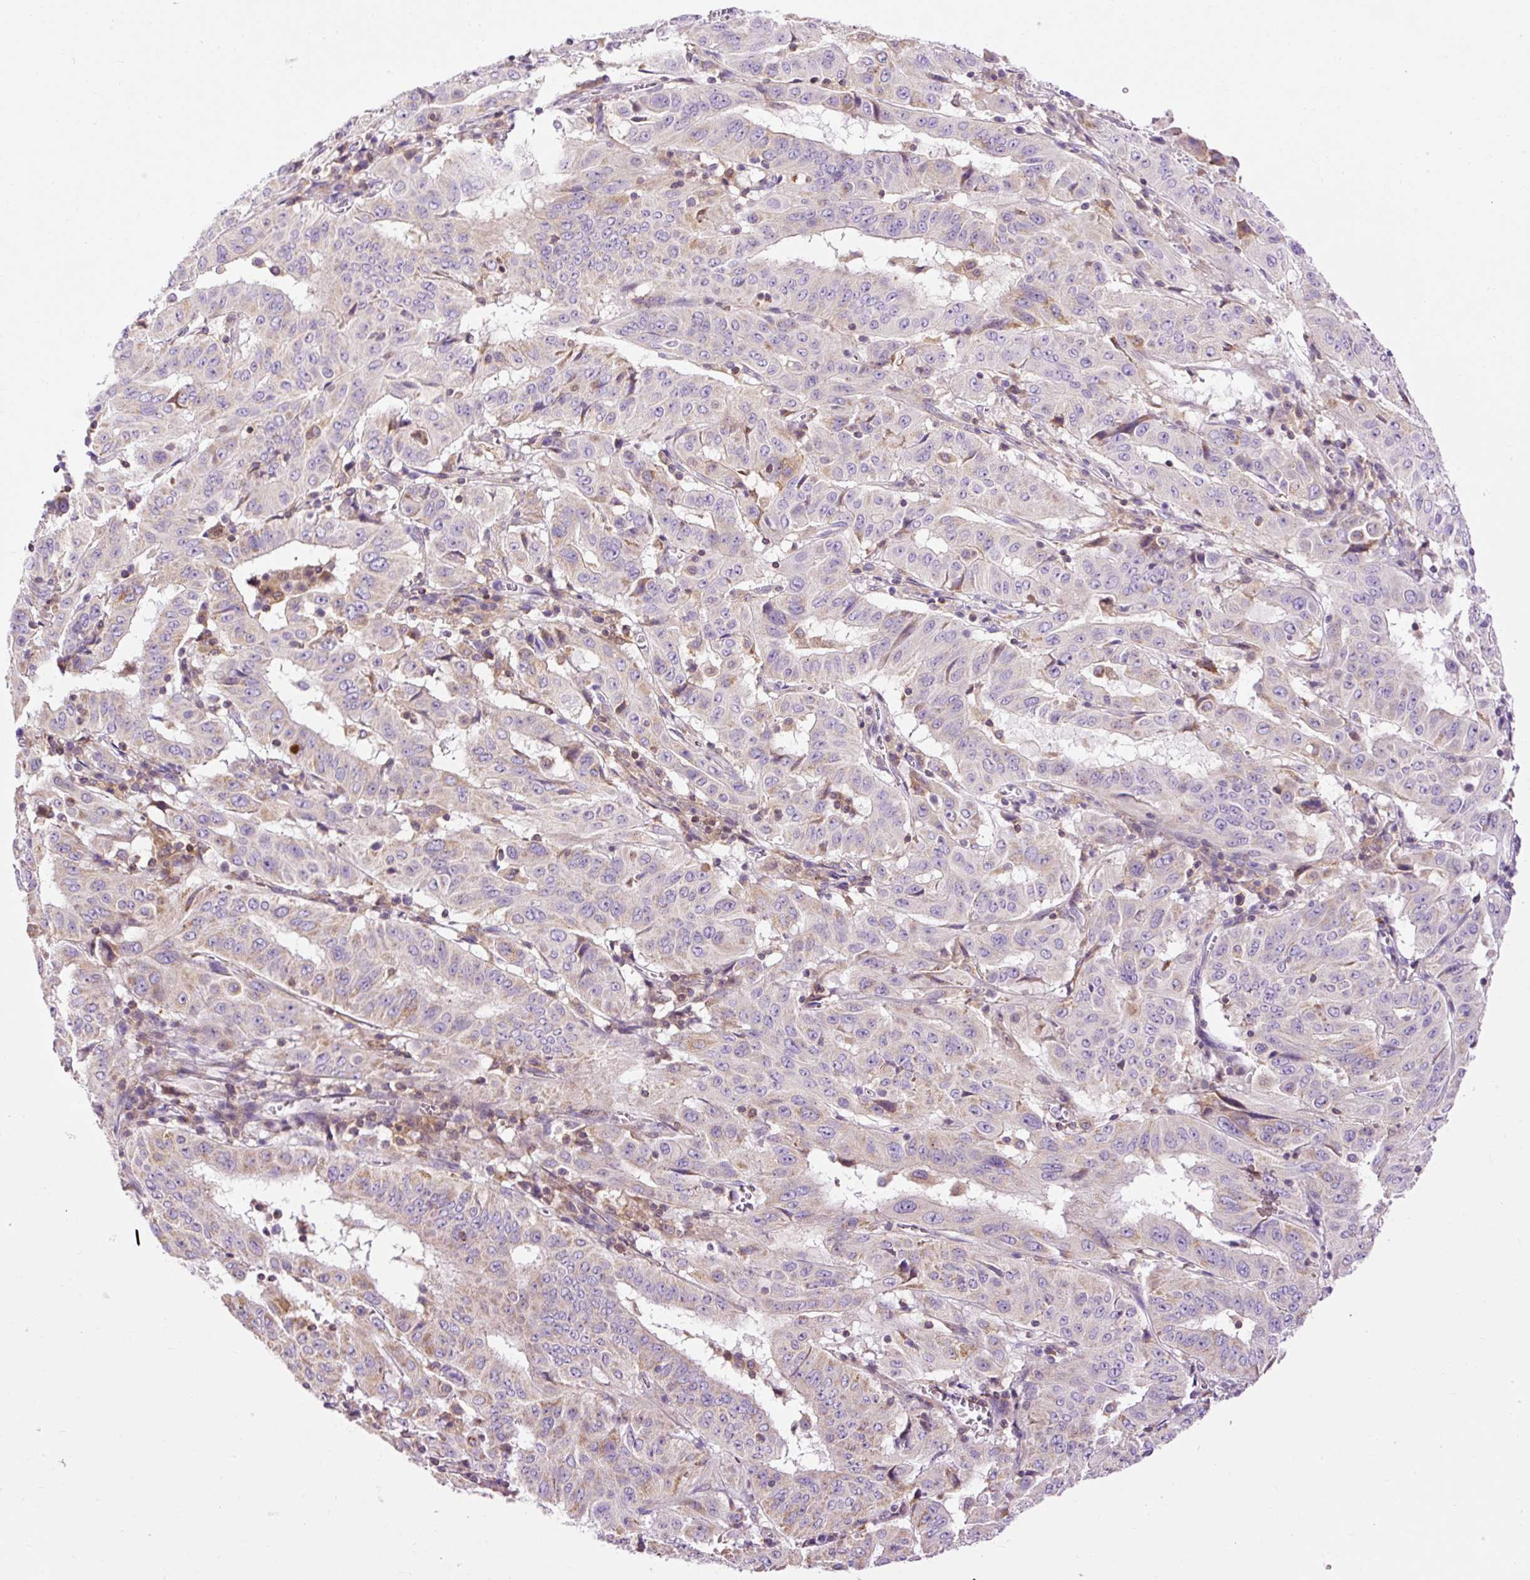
{"staining": {"intensity": "negative", "quantity": "none", "location": "none"}, "tissue": "pancreatic cancer", "cell_type": "Tumor cells", "image_type": "cancer", "snomed": [{"axis": "morphology", "description": "Adenocarcinoma, NOS"}, {"axis": "topography", "description": "Pancreas"}], "caption": "Immunohistochemical staining of human pancreatic adenocarcinoma exhibits no significant staining in tumor cells.", "gene": "CD83", "patient": {"sex": "male", "age": 63}}